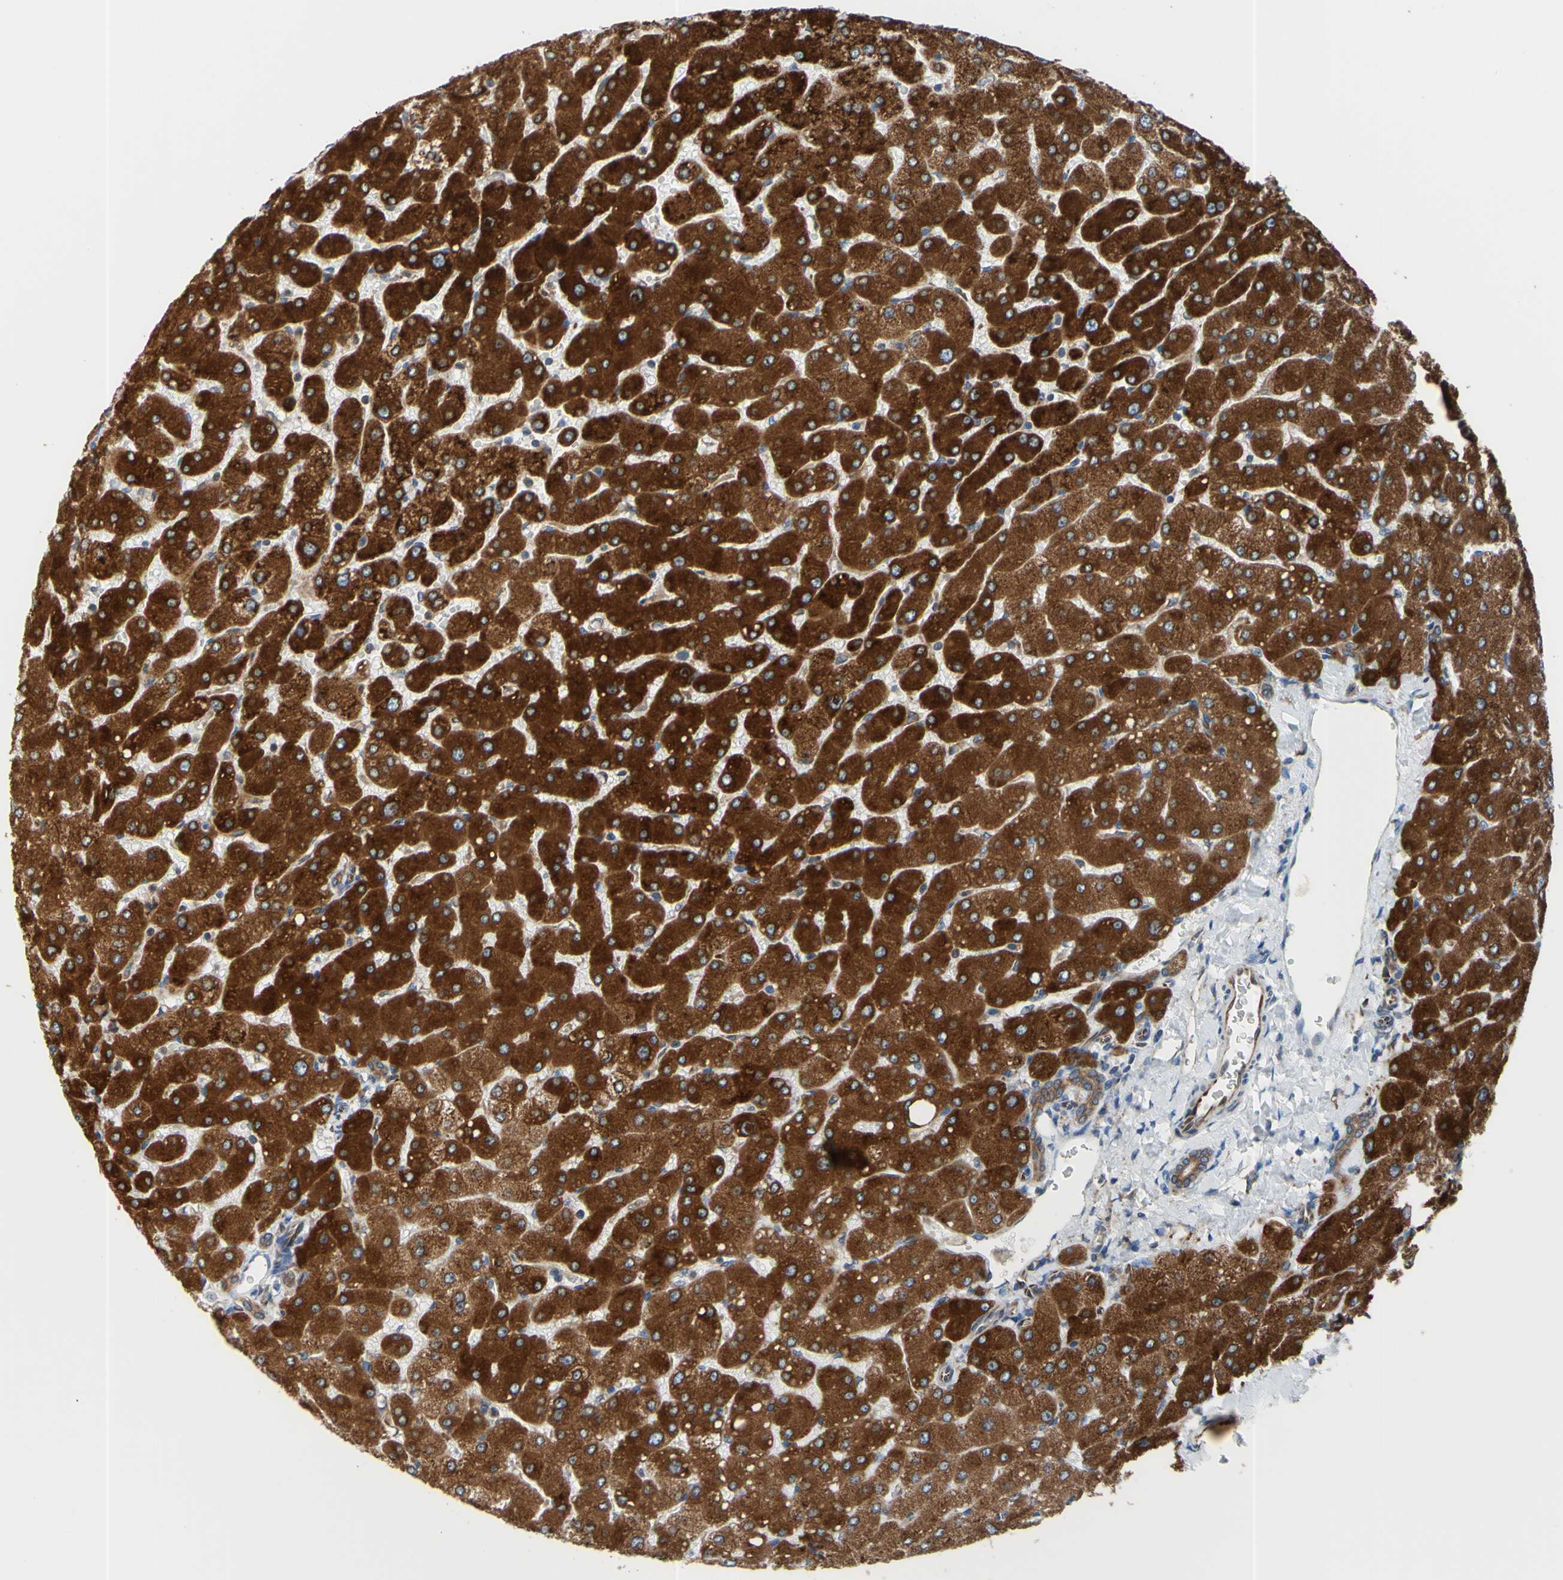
{"staining": {"intensity": "moderate", "quantity": ">75%", "location": "cytoplasmic/membranous"}, "tissue": "liver", "cell_type": "Cholangiocytes", "image_type": "normal", "snomed": [{"axis": "morphology", "description": "Normal tissue, NOS"}, {"axis": "topography", "description": "Liver"}], "caption": "High-magnification brightfield microscopy of benign liver stained with DAB (brown) and counterstained with hematoxylin (blue). cholangiocytes exhibit moderate cytoplasmic/membranous positivity is identified in about>75% of cells.", "gene": "MGST2", "patient": {"sex": "male", "age": 55}}